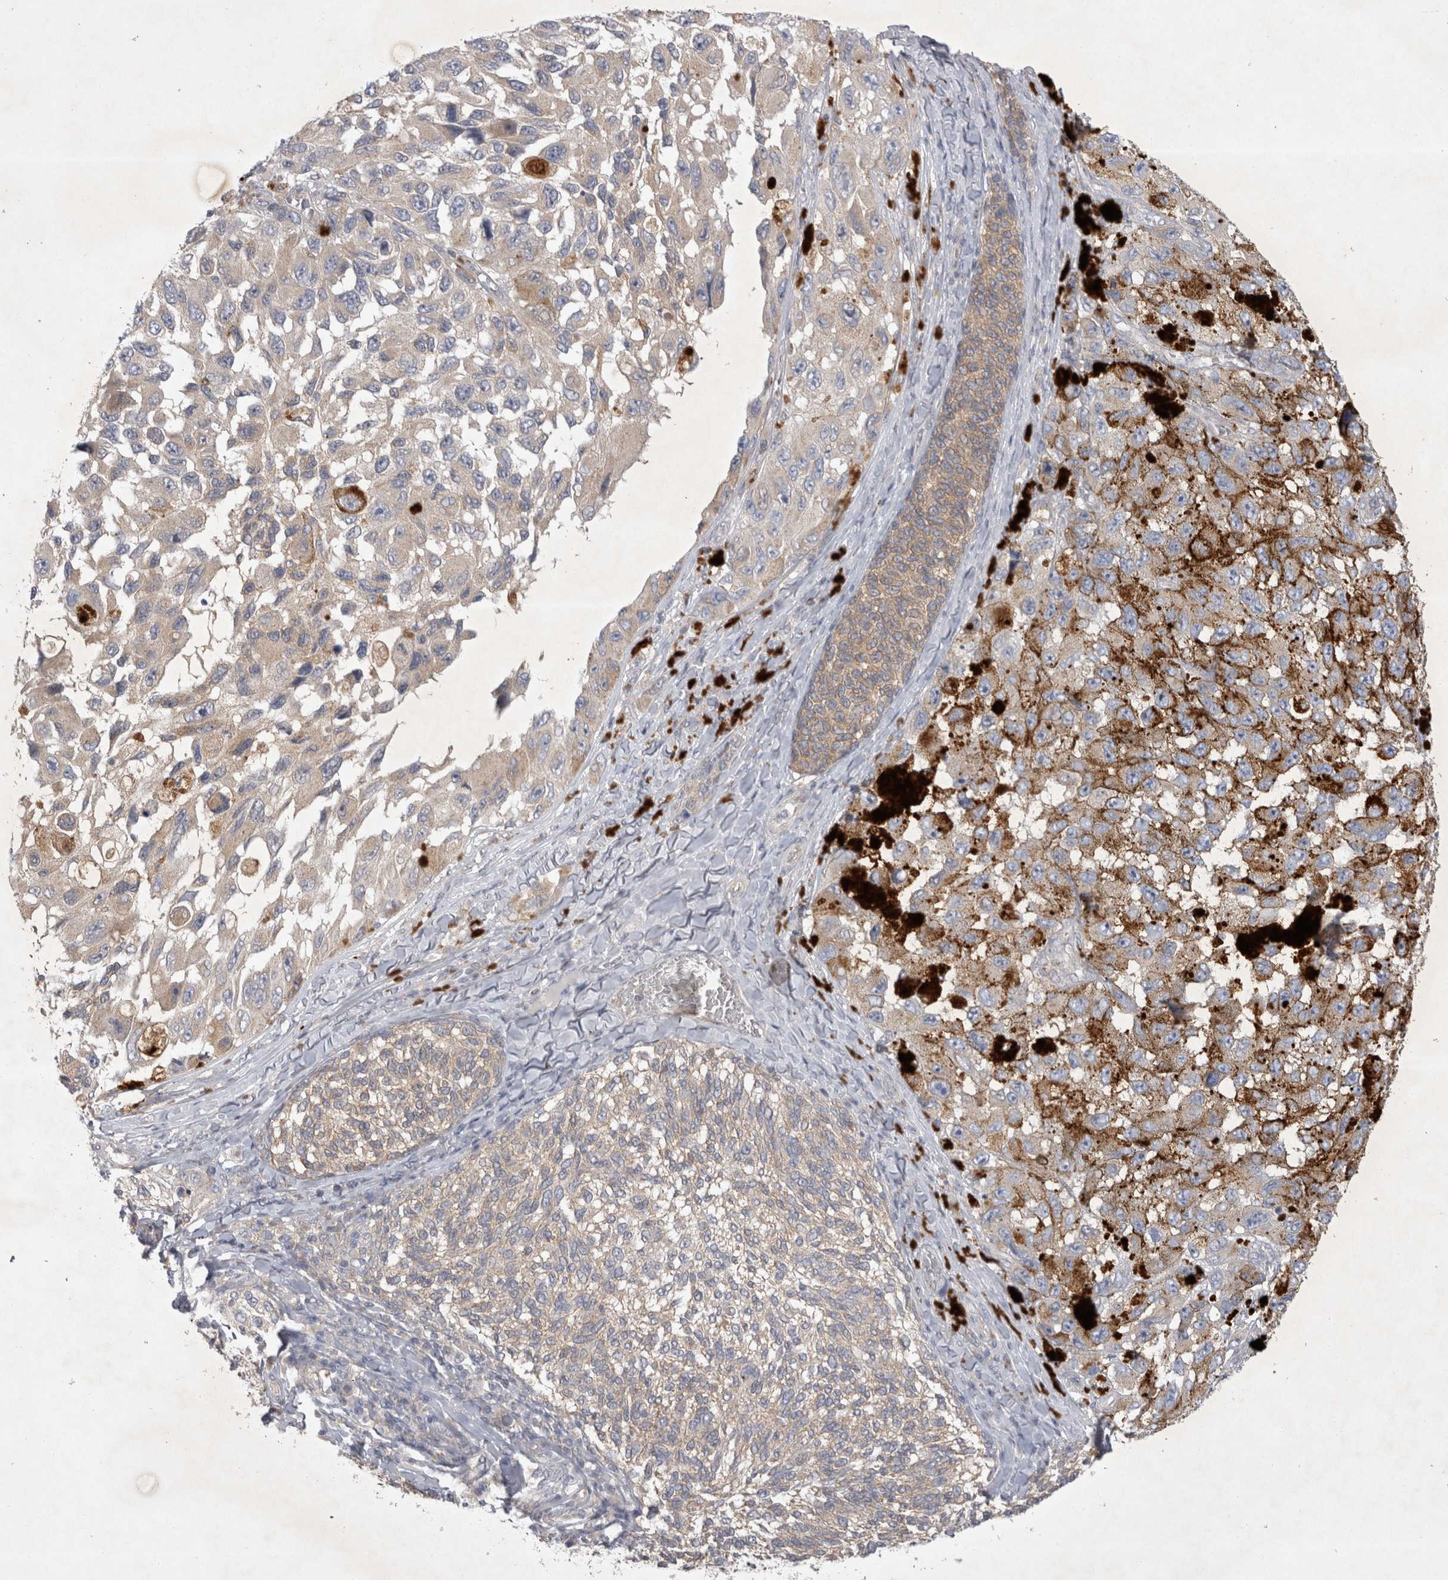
{"staining": {"intensity": "negative", "quantity": "none", "location": "none"}, "tissue": "melanoma", "cell_type": "Tumor cells", "image_type": "cancer", "snomed": [{"axis": "morphology", "description": "Malignant melanoma, NOS"}, {"axis": "topography", "description": "Skin"}], "caption": "Tumor cells show no significant protein expression in melanoma.", "gene": "SRD5A3", "patient": {"sex": "female", "age": 73}}